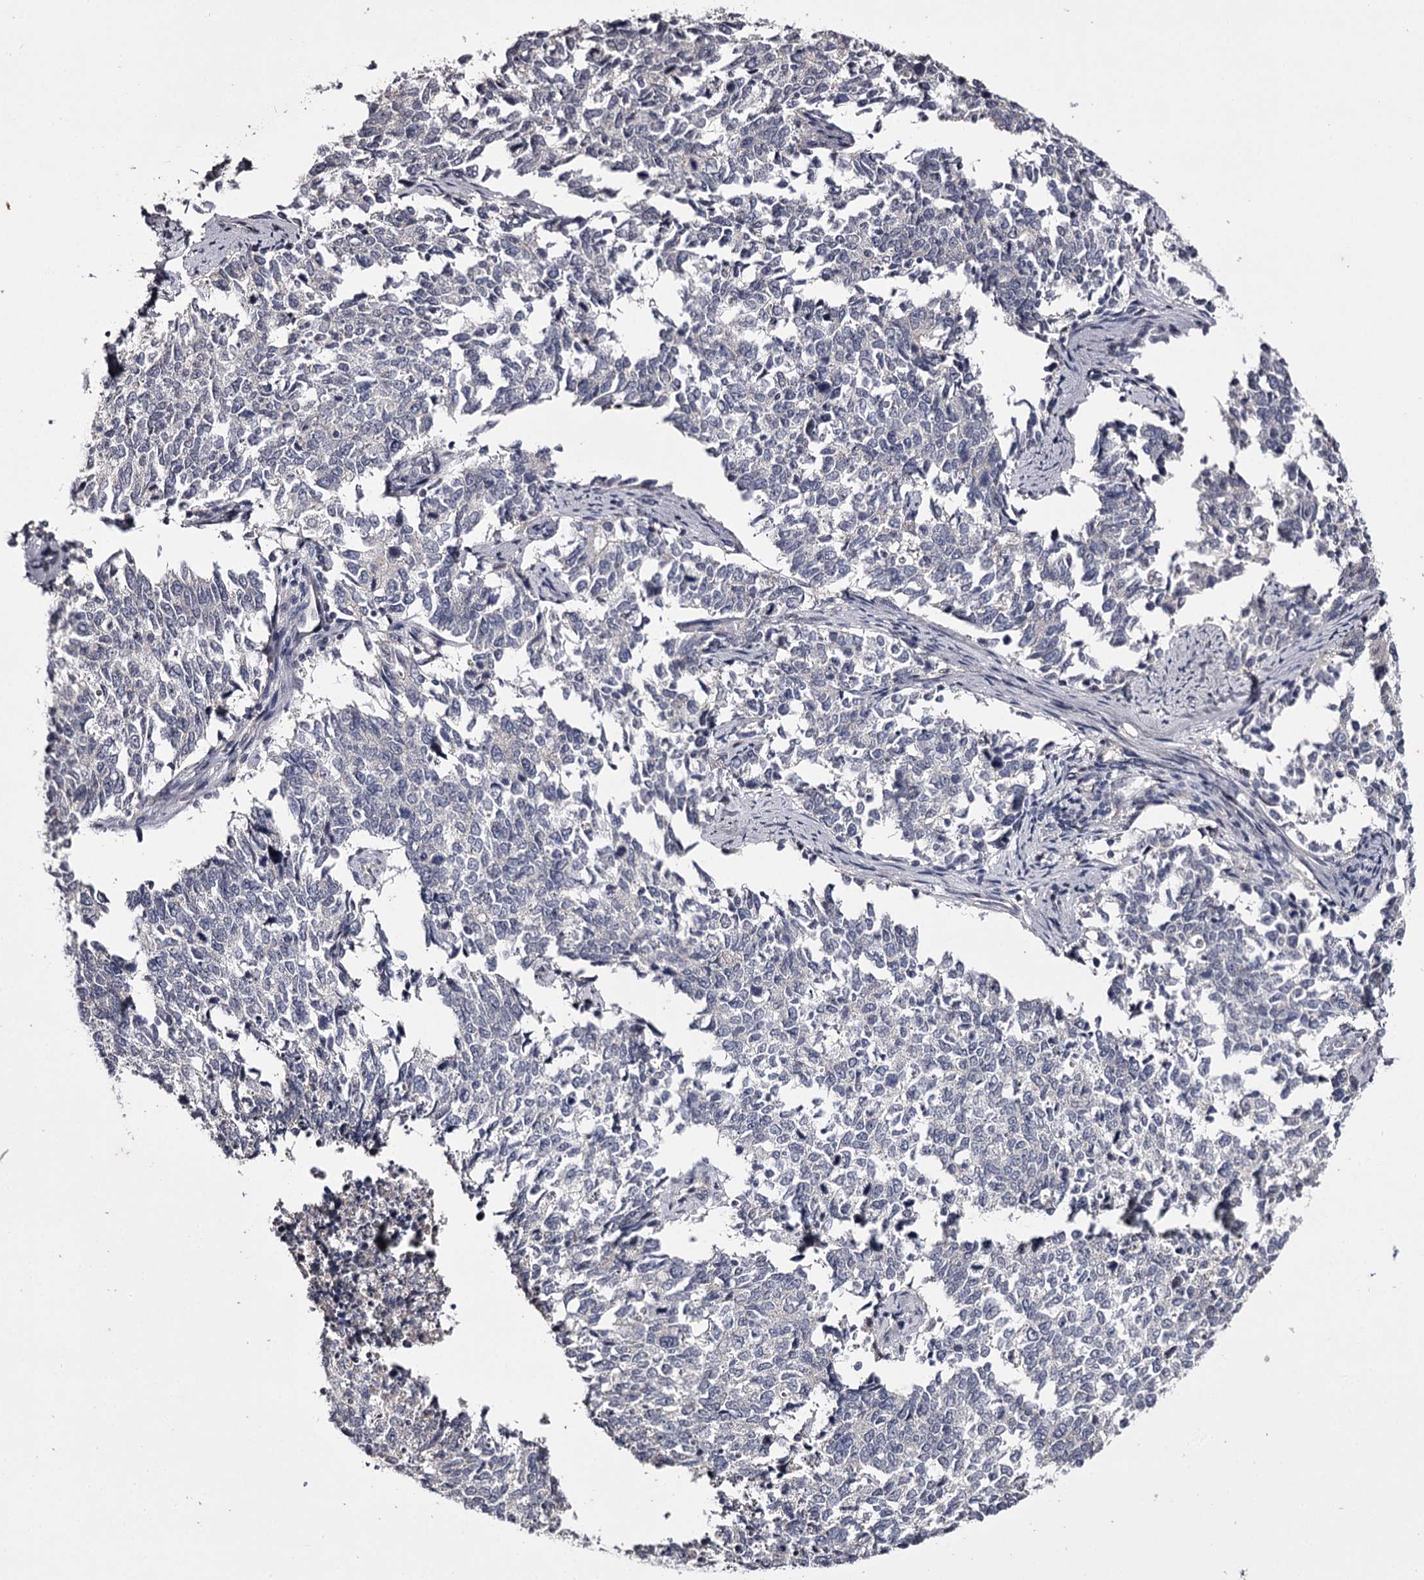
{"staining": {"intensity": "negative", "quantity": "none", "location": "none"}, "tissue": "cervical cancer", "cell_type": "Tumor cells", "image_type": "cancer", "snomed": [{"axis": "morphology", "description": "Squamous cell carcinoma, NOS"}, {"axis": "topography", "description": "Cervix"}], "caption": "Tumor cells are negative for protein expression in human cervical cancer (squamous cell carcinoma).", "gene": "PRM2", "patient": {"sex": "female", "age": 63}}